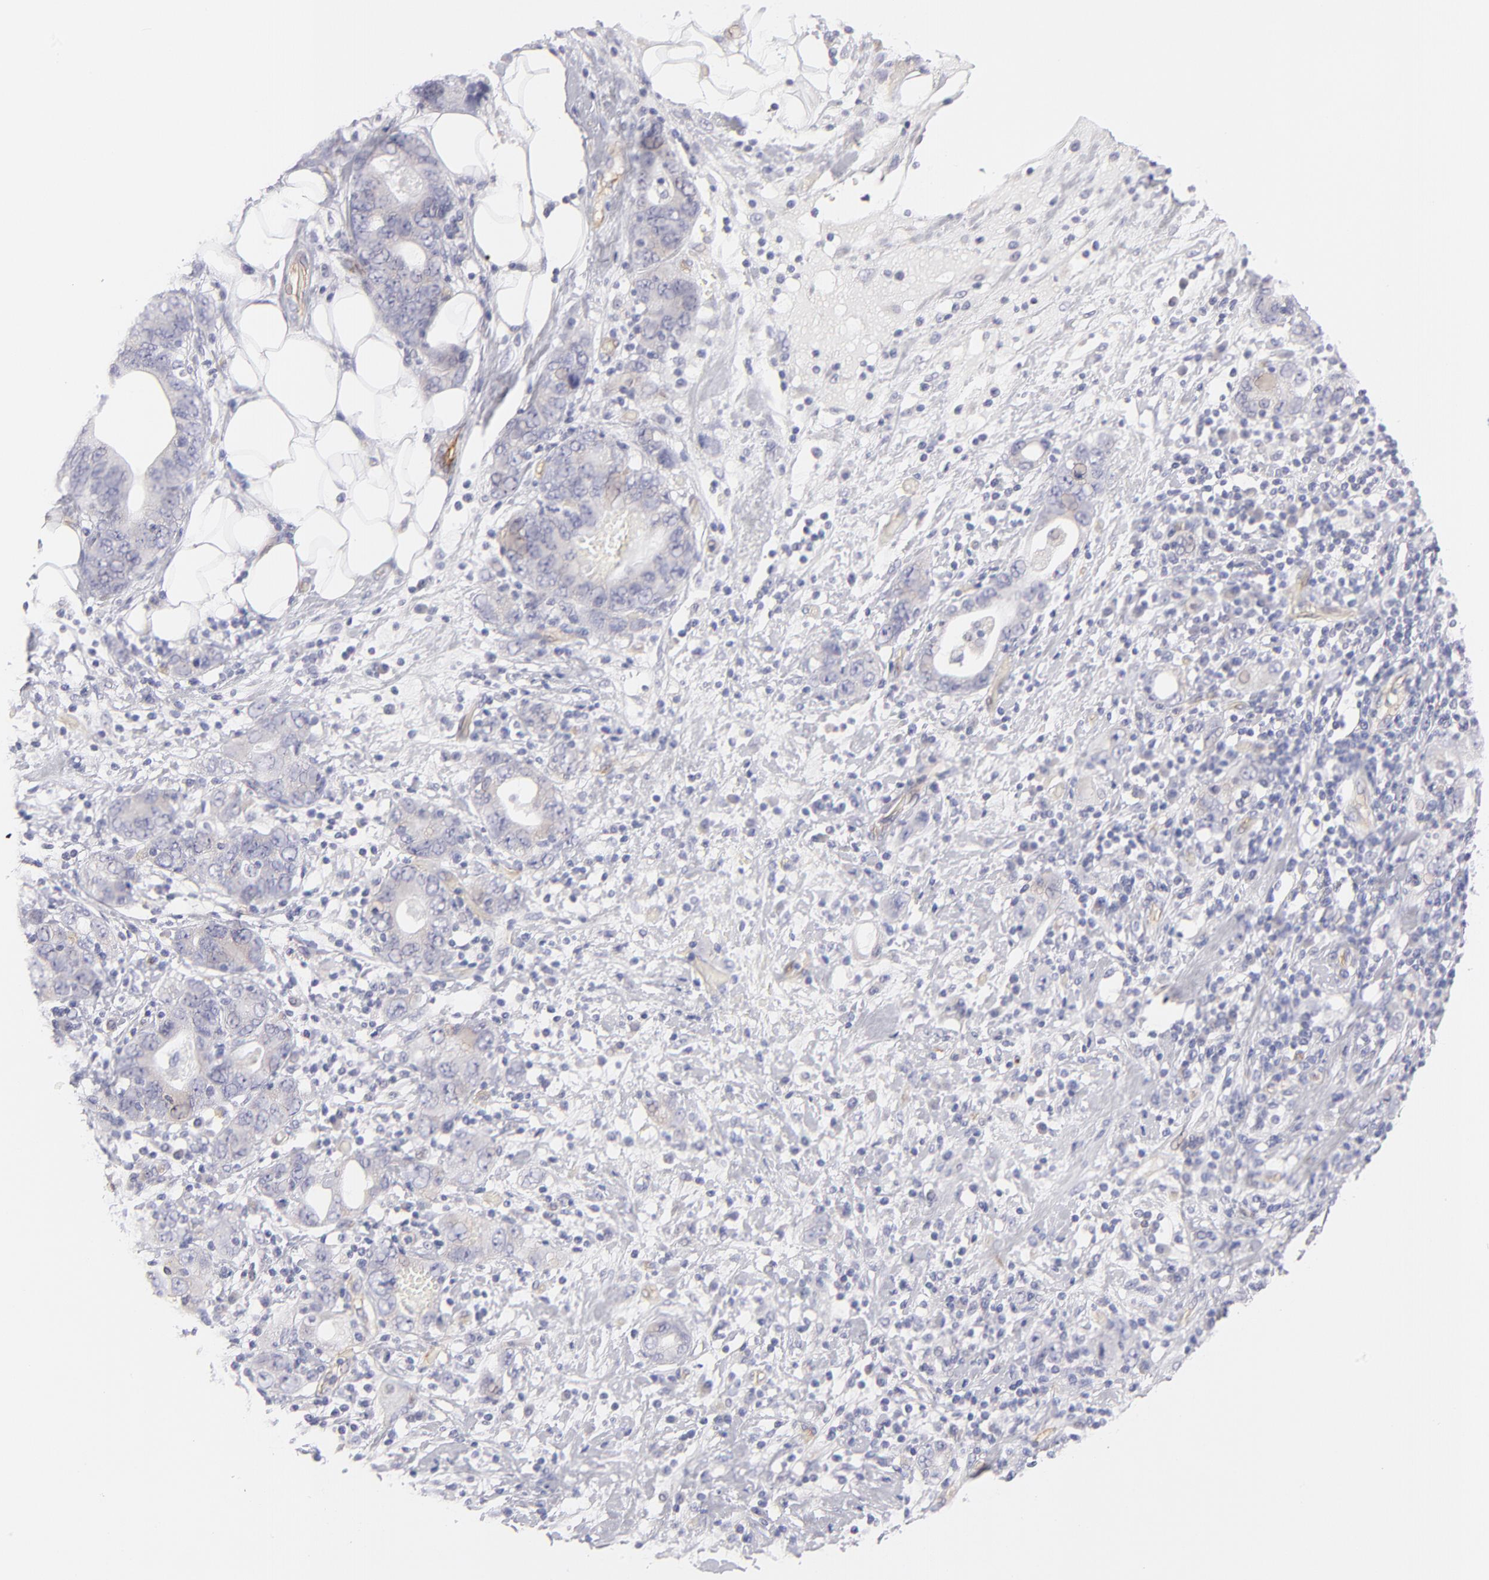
{"staining": {"intensity": "negative", "quantity": "none", "location": "none"}, "tissue": "stomach cancer", "cell_type": "Tumor cells", "image_type": "cancer", "snomed": [{"axis": "morphology", "description": "Adenocarcinoma, NOS"}, {"axis": "topography", "description": "Stomach, lower"}], "caption": "DAB (3,3'-diaminobenzidine) immunohistochemical staining of stomach cancer (adenocarcinoma) exhibits no significant staining in tumor cells.", "gene": "PLVAP", "patient": {"sex": "female", "age": 93}}